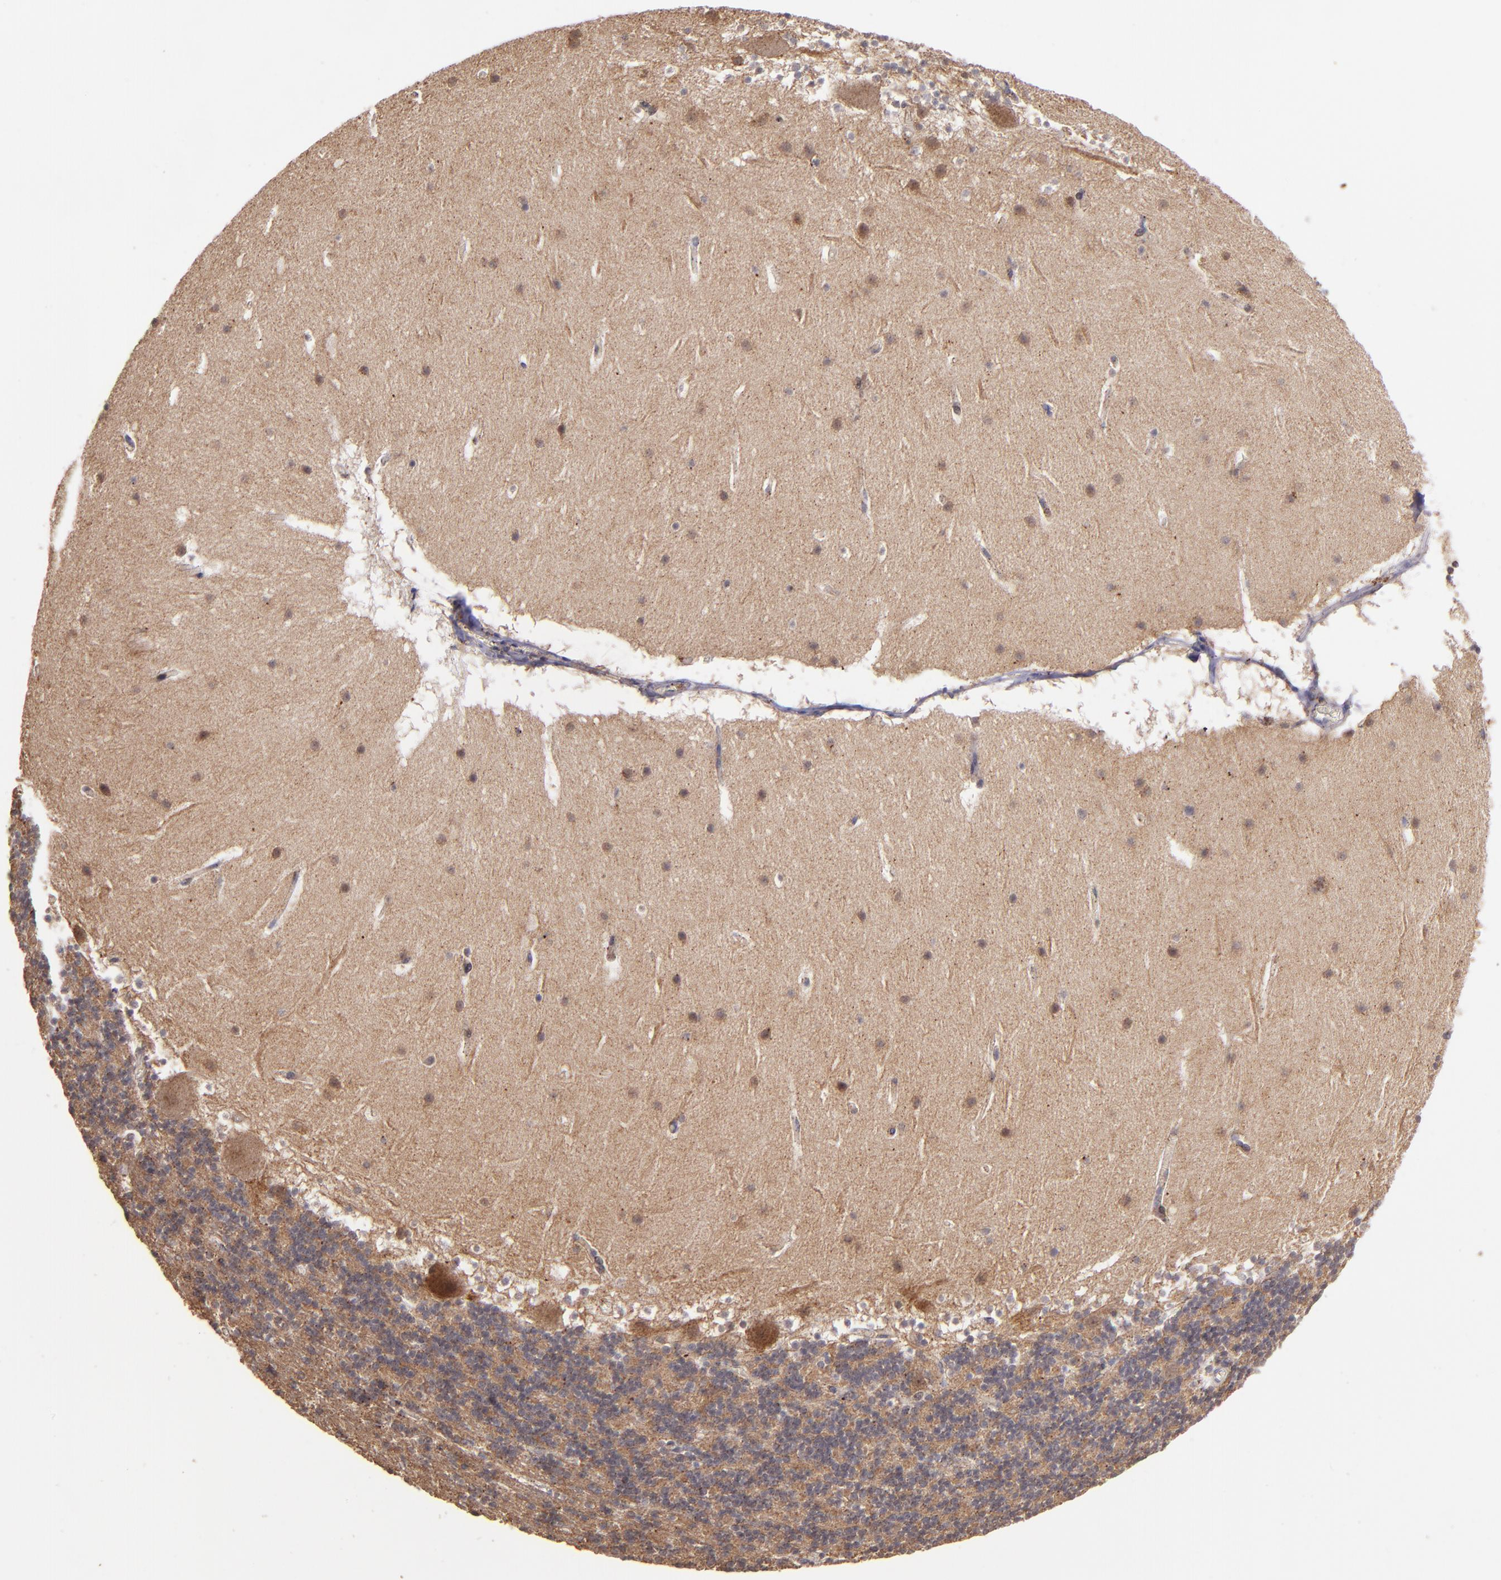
{"staining": {"intensity": "weak", "quantity": "<25%", "location": "cytoplasmic/membranous"}, "tissue": "cerebellum", "cell_type": "Cells in granular layer", "image_type": "normal", "snomed": [{"axis": "morphology", "description": "Normal tissue, NOS"}, {"axis": "topography", "description": "Cerebellum"}], "caption": "Cells in granular layer show no significant expression in unremarkable cerebellum. (DAB (3,3'-diaminobenzidine) immunohistochemistry (IHC) with hematoxylin counter stain).", "gene": "ZFYVE1", "patient": {"sex": "male", "age": 45}}